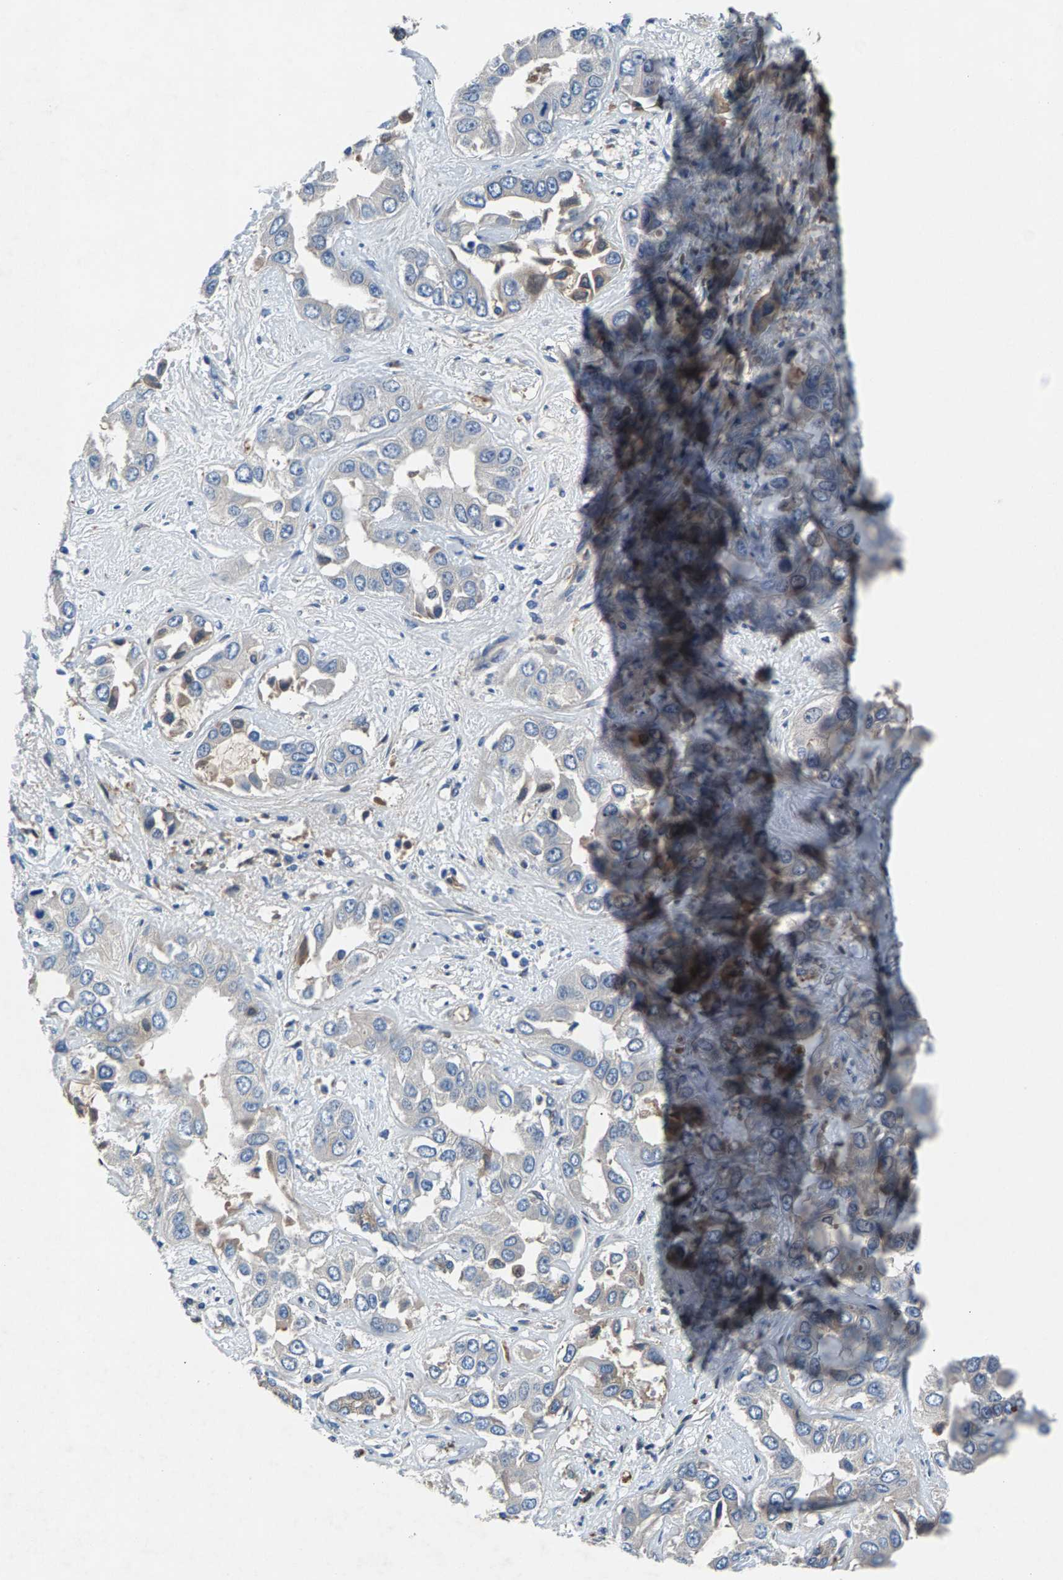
{"staining": {"intensity": "weak", "quantity": "<25%", "location": "cytoplasmic/membranous"}, "tissue": "liver cancer", "cell_type": "Tumor cells", "image_type": "cancer", "snomed": [{"axis": "morphology", "description": "Cholangiocarcinoma"}, {"axis": "topography", "description": "Liver"}], "caption": "The histopathology image exhibits no significant positivity in tumor cells of liver cholangiocarcinoma.", "gene": "LPCAT1", "patient": {"sex": "female", "age": 52}}